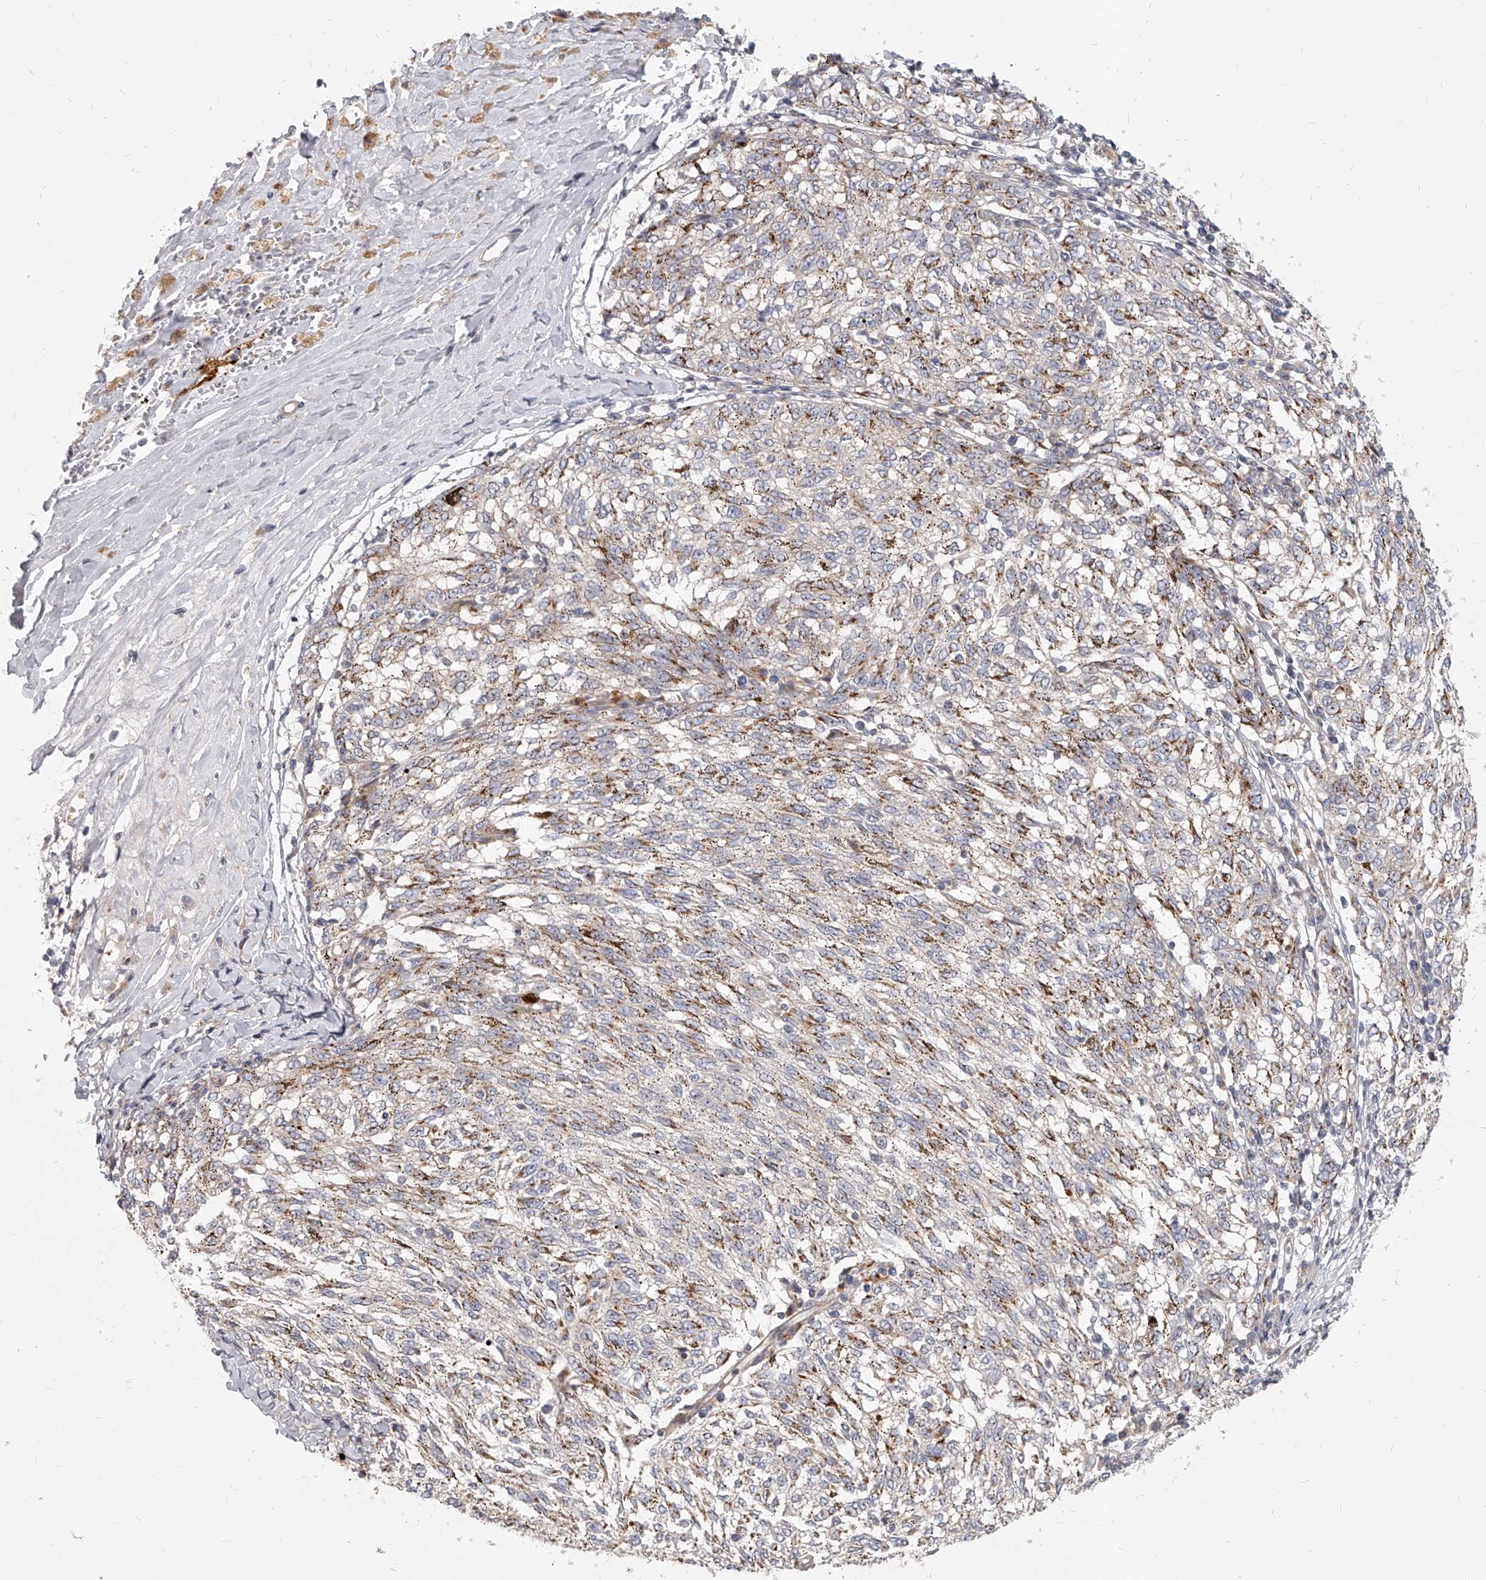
{"staining": {"intensity": "negative", "quantity": "none", "location": "none"}, "tissue": "melanoma", "cell_type": "Tumor cells", "image_type": "cancer", "snomed": [{"axis": "morphology", "description": "Malignant melanoma, NOS"}, {"axis": "topography", "description": "Skin"}], "caption": "Immunohistochemistry of human melanoma displays no expression in tumor cells.", "gene": "SLC37A1", "patient": {"sex": "female", "age": 72}}